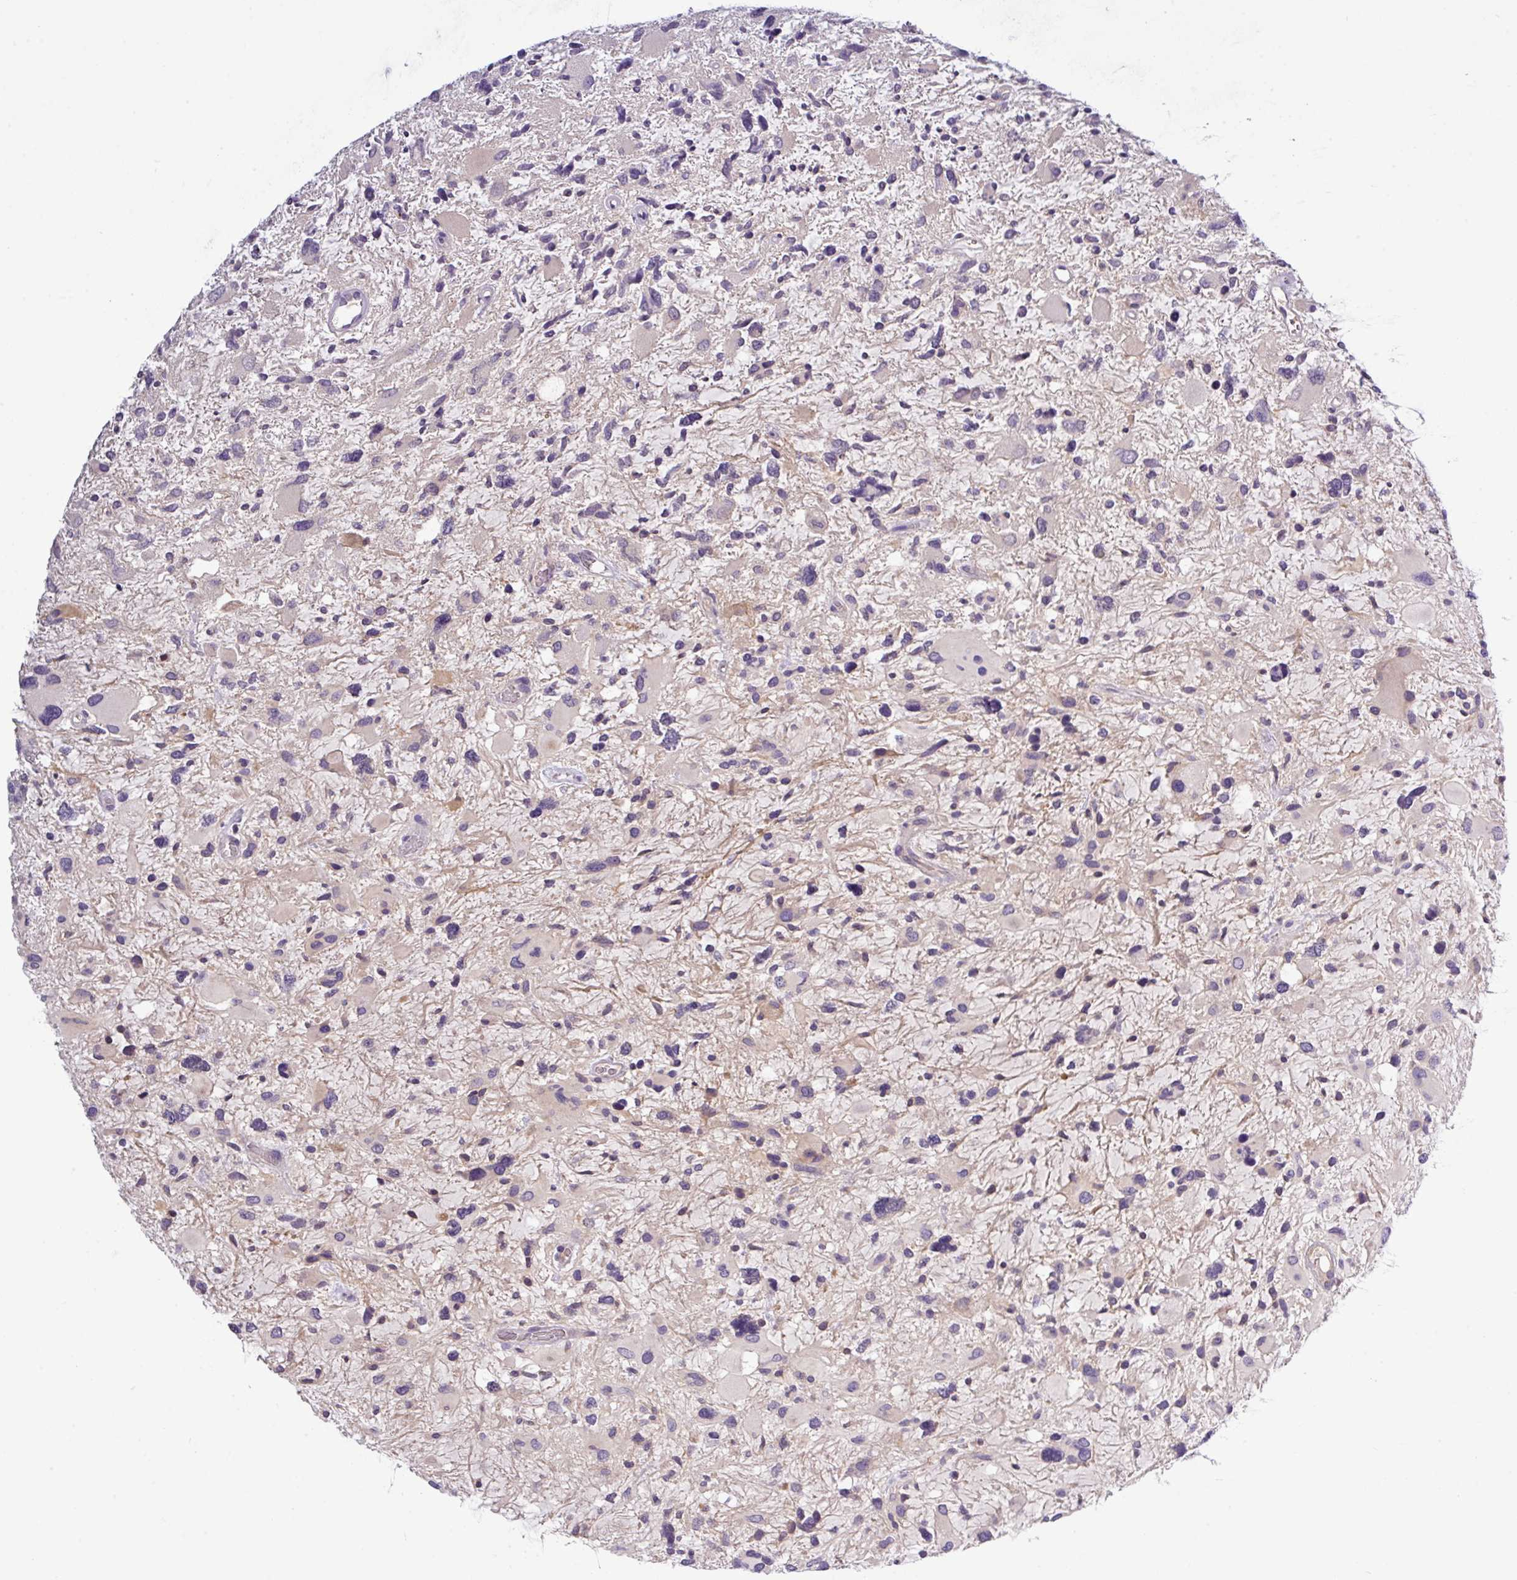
{"staining": {"intensity": "negative", "quantity": "none", "location": "none"}, "tissue": "glioma", "cell_type": "Tumor cells", "image_type": "cancer", "snomed": [{"axis": "morphology", "description": "Glioma, malignant, High grade"}, {"axis": "topography", "description": "Brain"}], "caption": "IHC image of neoplastic tissue: malignant high-grade glioma stained with DAB (3,3'-diaminobenzidine) reveals no significant protein expression in tumor cells.", "gene": "TMEM62", "patient": {"sex": "female", "age": 11}}